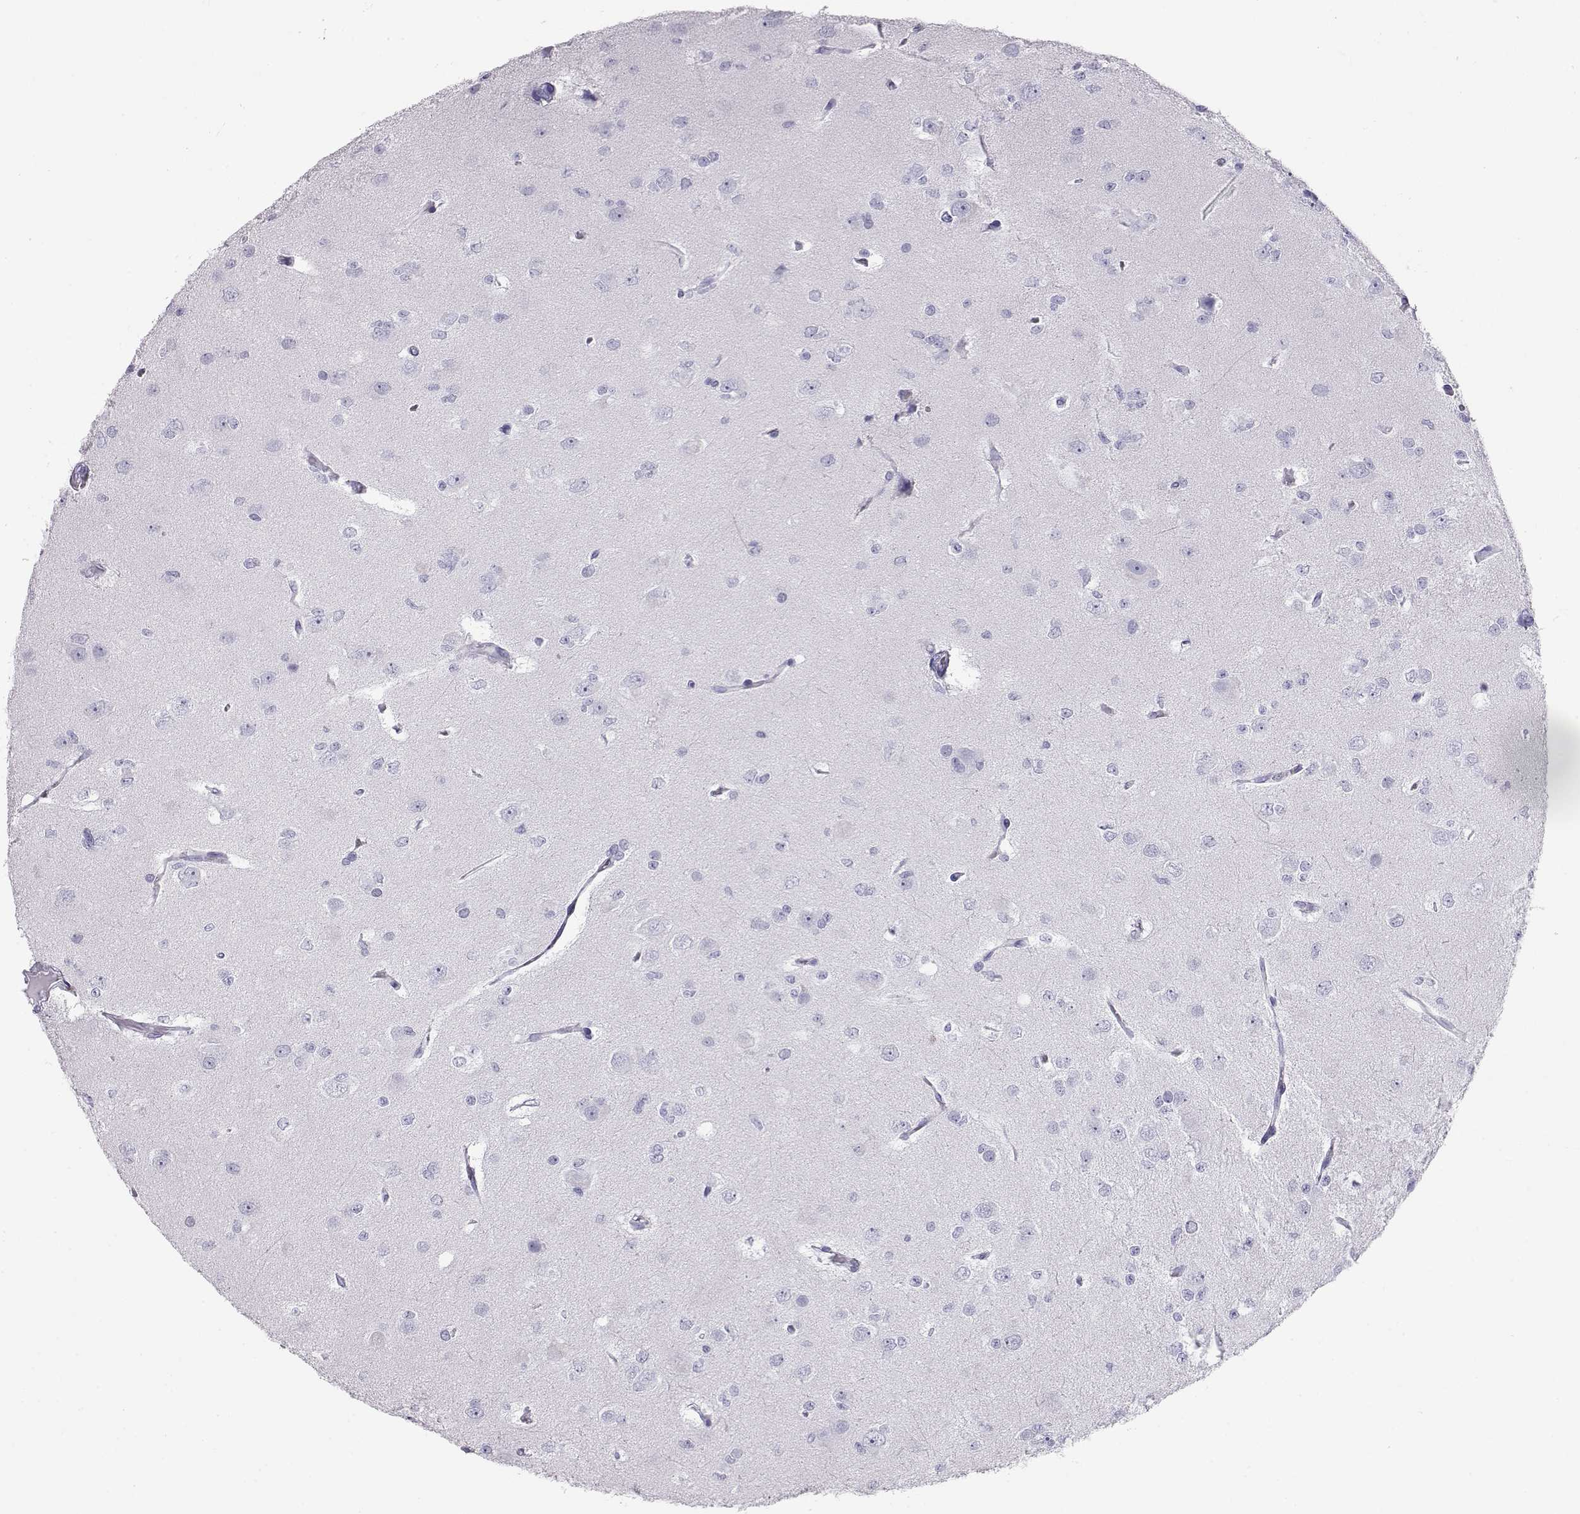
{"staining": {"intensity": "negative", "quantity": "none", "location": "none"}, "tissue": "glioma", "cell_type": "Tumor cells", "image_type": "cancer", "snomed": [{"axis": "morphology", "description": "Glioma, malignant, Low grade"}, {"axis": "topography", "description": "Brain"}], "caption": "IHC photomicrograph of neoplastic tissue: human glioma stained with DAB (3,3'-diaminobenzidine) demonstrates no significant protein expression in tumor cells.", "gene": "RD3", "patient": {"sex": "male", "age": 27}}